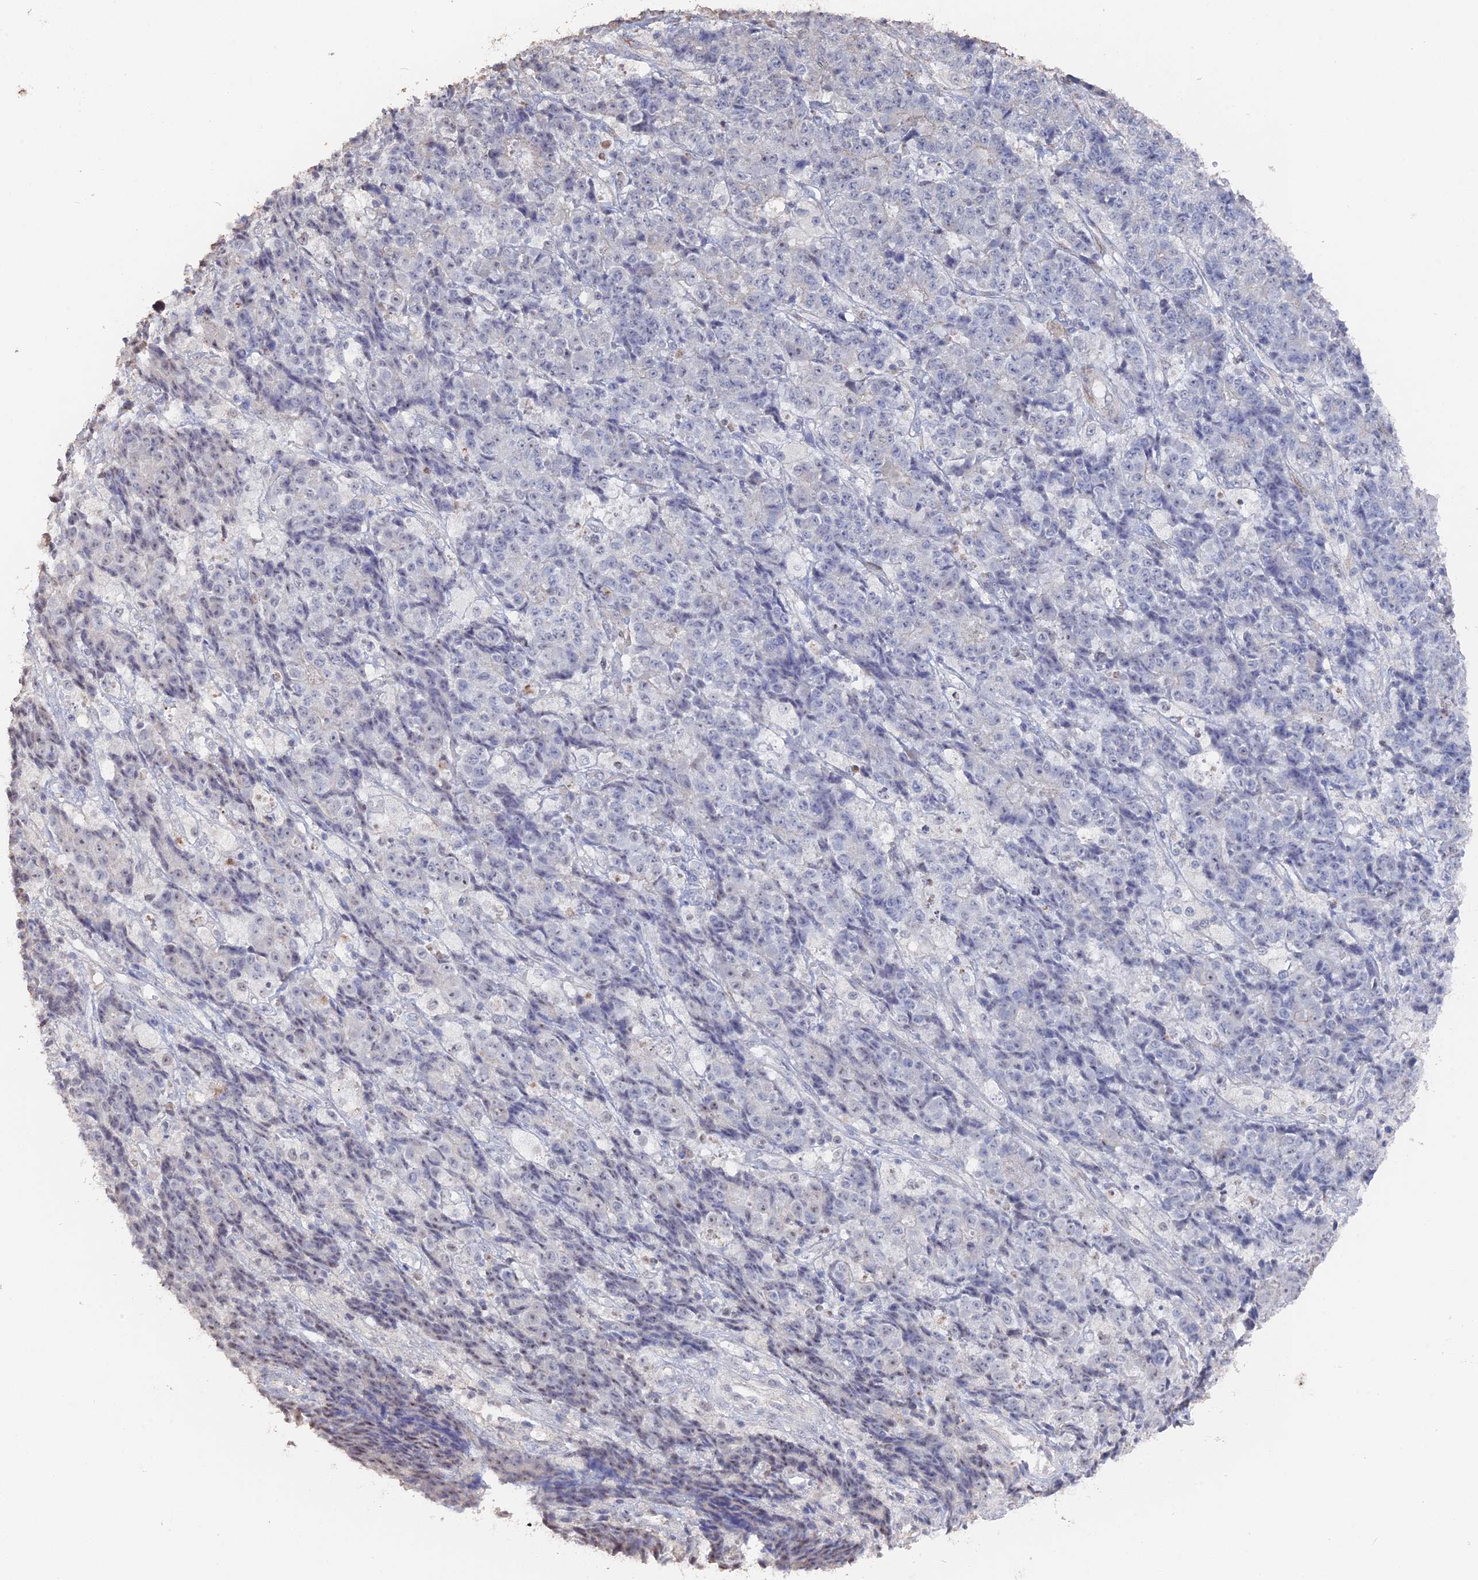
{"staining": {"intensity": "negative", "quantity": "none", "location": "none"}, "tissue": "ovarian cancer", "cell_type": "Tumor cells", "image_type": "cancer", "snomed": [{"axis": "morphology", "description": "Carcinoma, endometroid"}, {"axis": "topography", "description": "Ovary"}], "caption": "Micrograph shows no protein positivity in tumor cells of endometroid carcinoma (ovarian) tissue.", "gene": "SEMG2", "patient": {"sex": "female", "age": 42}}